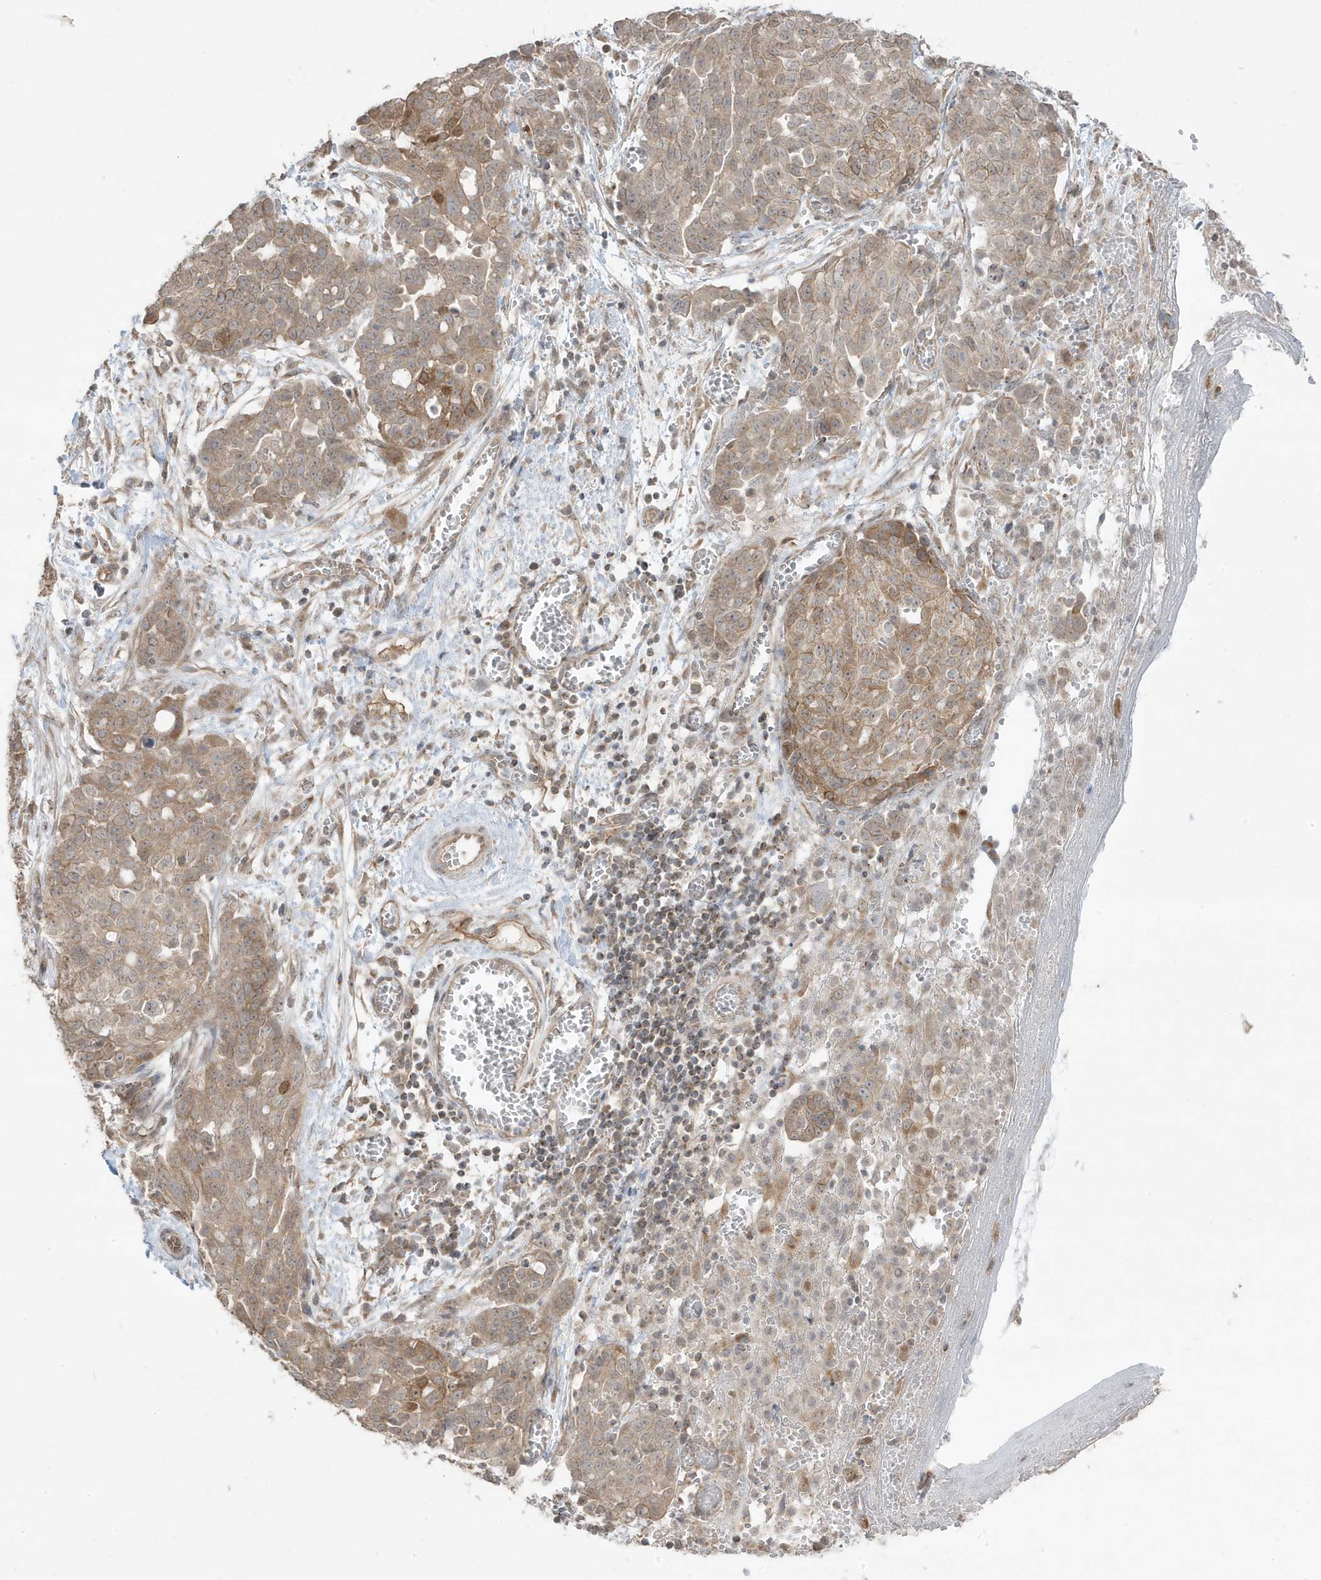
{"staining": {"intensity": "weak", "quantity": "25%-75%", "location": "cytoplasmic/membranous"}, "tissue": "ovarian cancer", "cell_type": "Tumor cells", "image_type": "cancer", "snomed": [{"axis": "morphology", "description": "Cystadenocarcinoma, serous, NOS"}, {"axis": "topography", "description": "Soft tissue"}, {"axis": "topography", "description": "Ovary"}], "caption": "Human ovarian serous cystadenocarcinoma stained for a protein (brown) exhibits weak cytoplasmic/membranous positive expression in approximately 25%-75% of tumor cells.", "gene": "DNAJC12", "patient": {"sex": "female", "age": 57}}